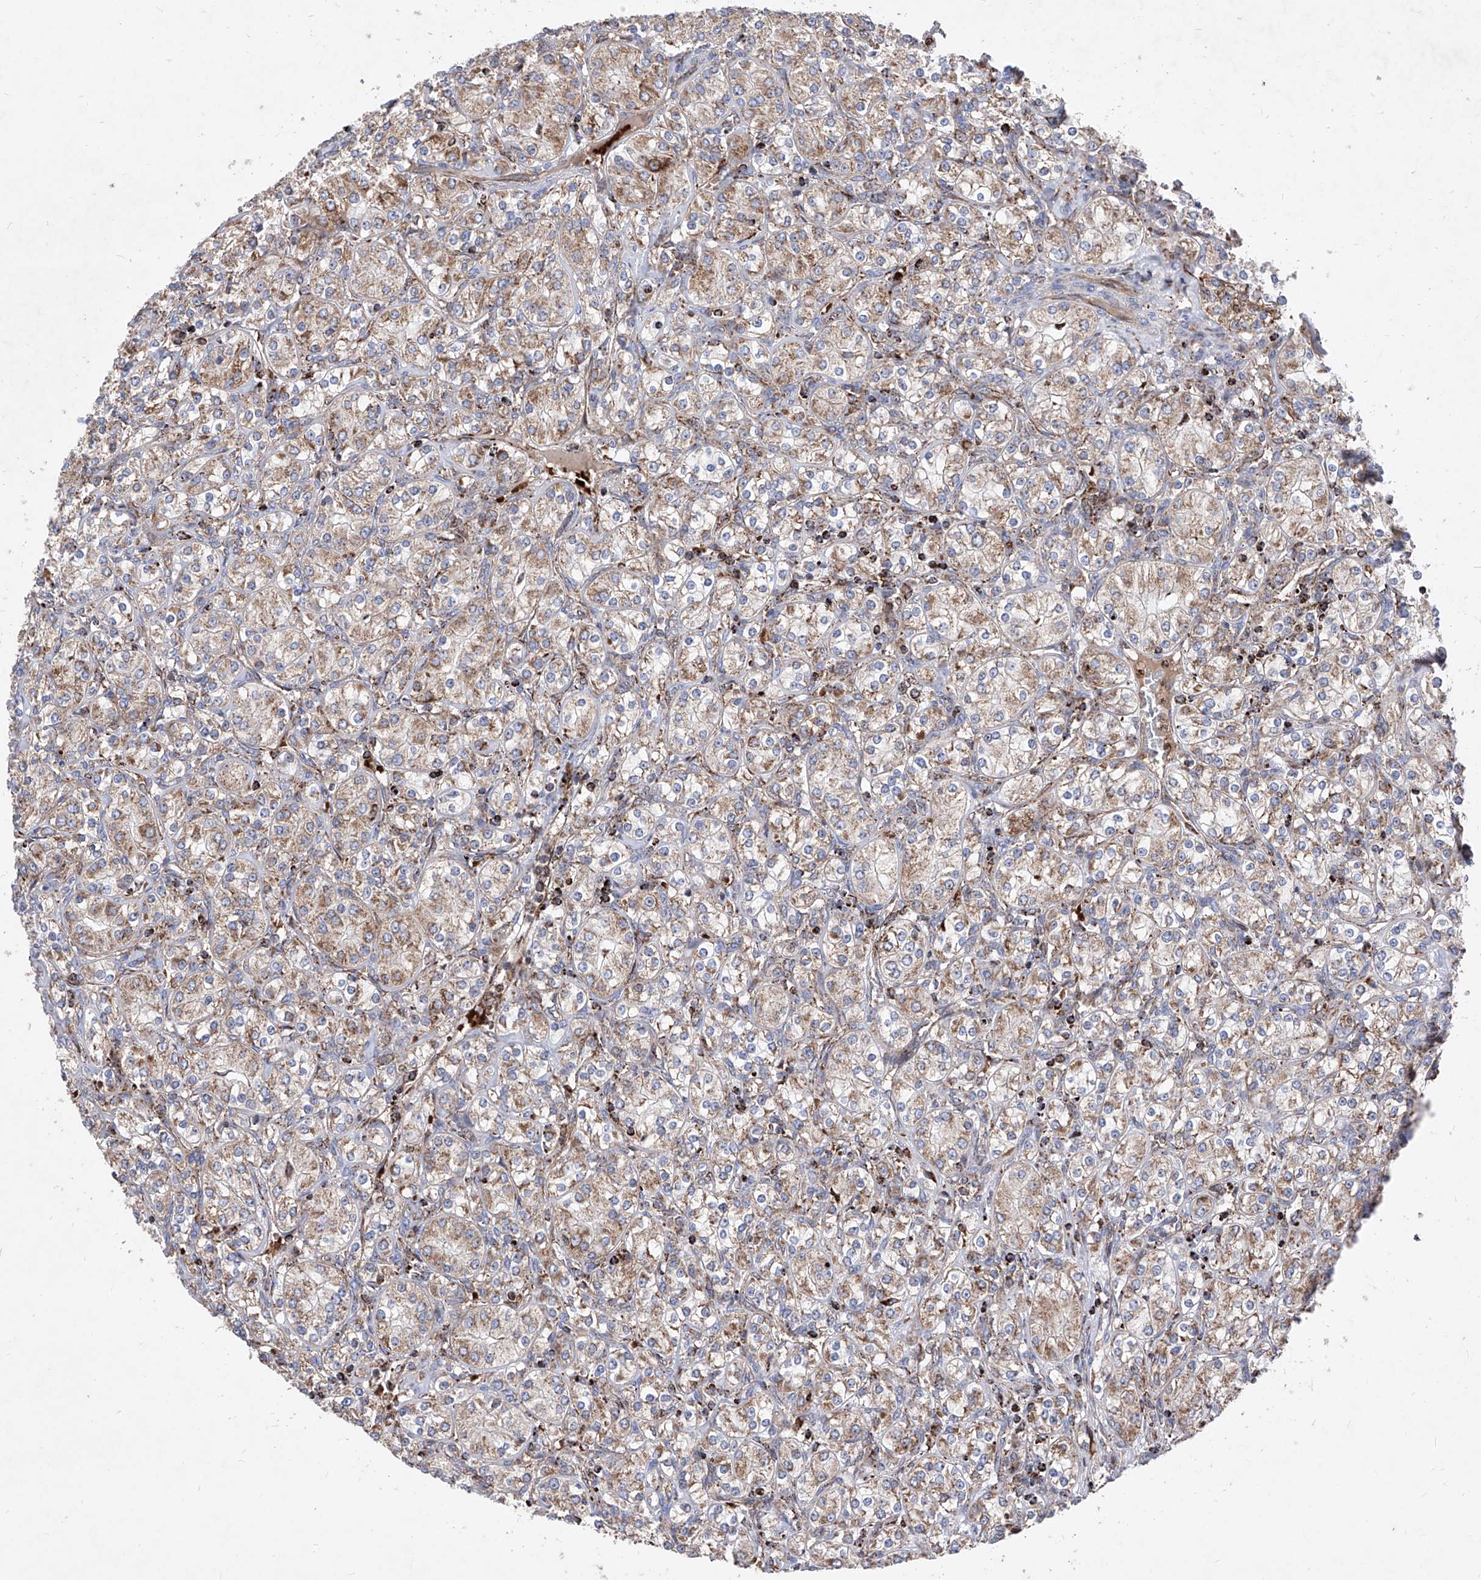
{"staining": {"intensity": "moderate", "quantity": ">75%", "location": "cytoplasmic/membranous"}, "tissue": "renal cancer", "cell_type": "Tumor cells", "image_type": "cancer", "snomed": [{"axis": "morphology", "description": "Adenocarcinoma, NOS"}, {"axis": "topography", "description": "Kidney"}], "caption": "A brown stain shows moderate cytoplasmic/membranous expression of a protein in human renal adenocarcinoma tumor cells.", "gene": "SEMA6A", "patient": {"sex": "male", "age": 77}}